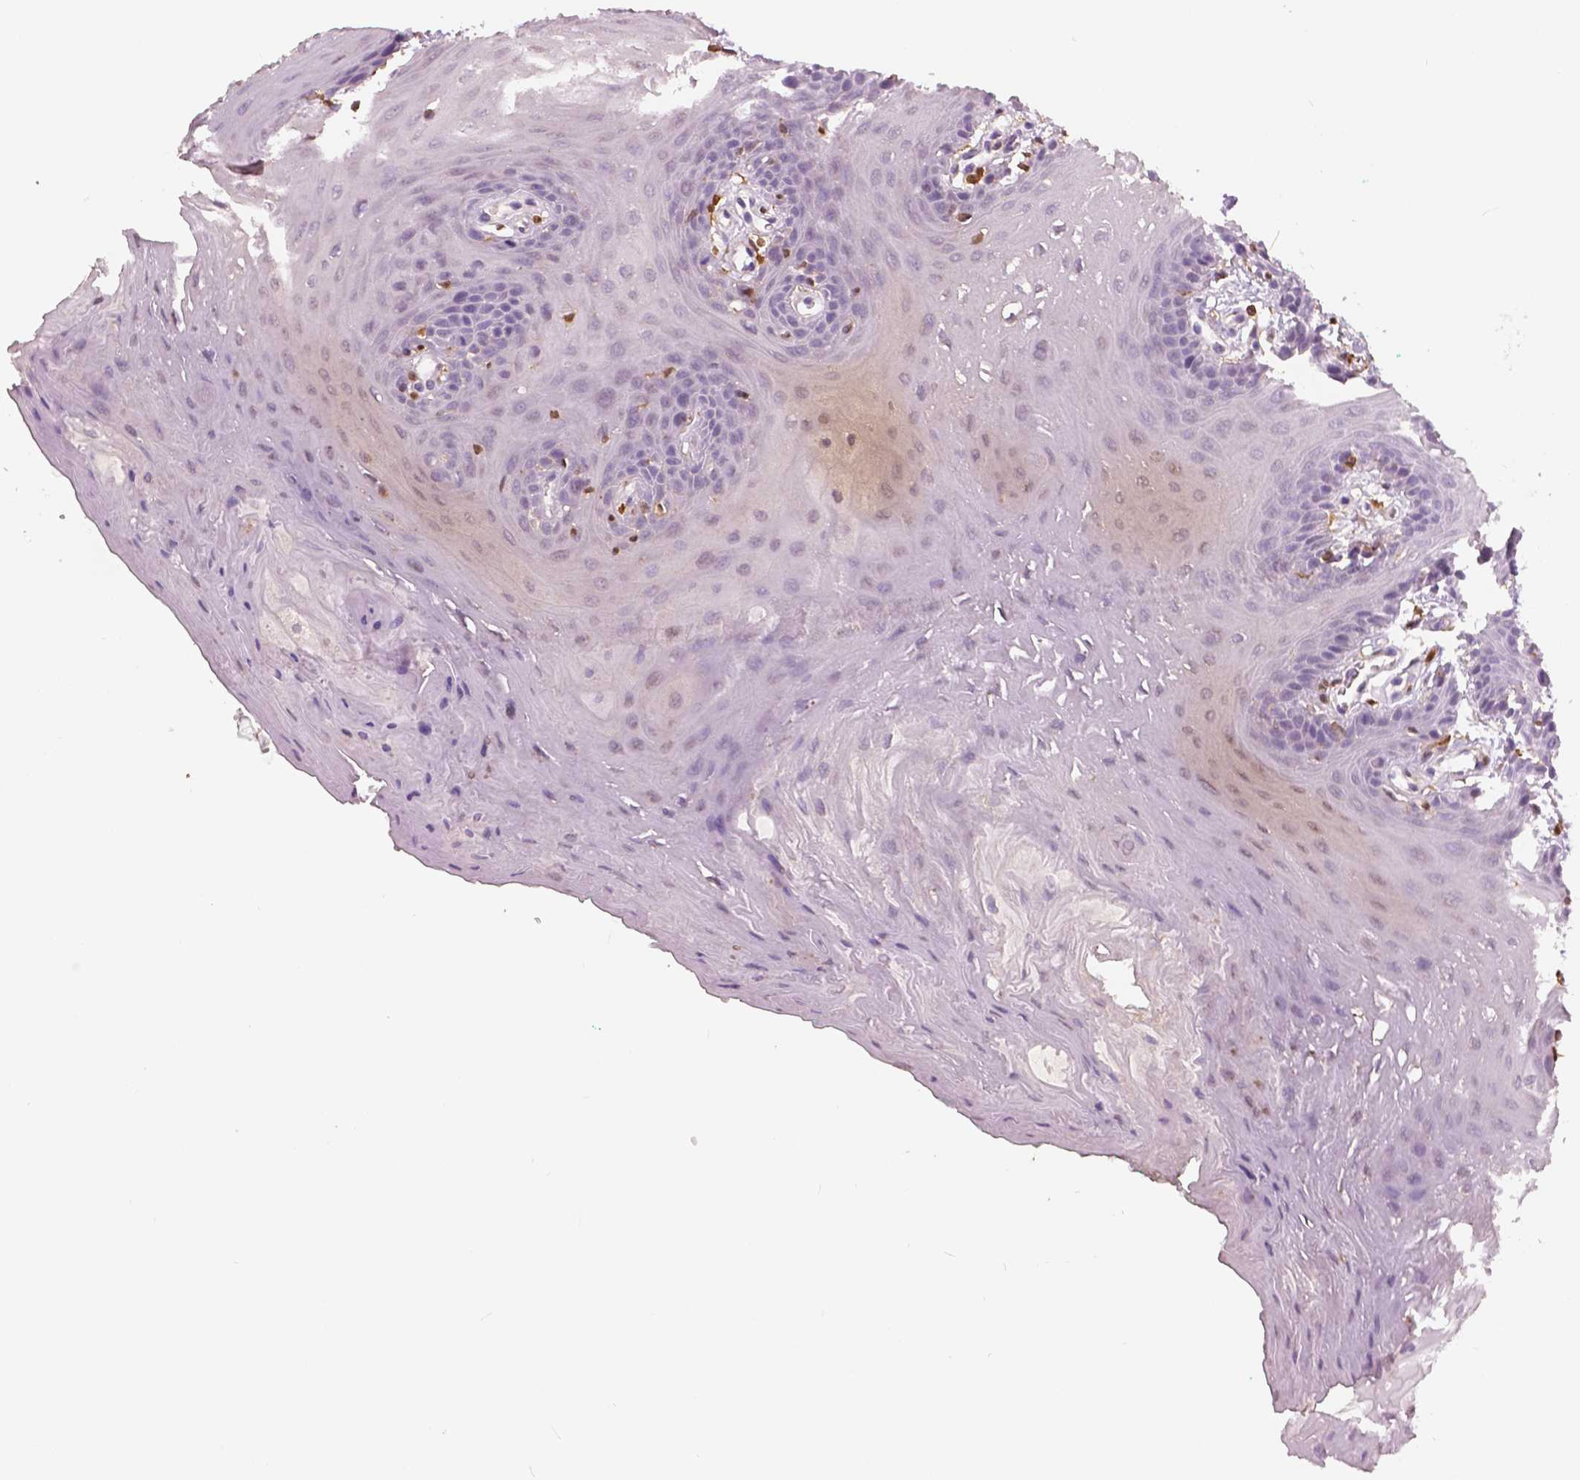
{"staining": {"intensity": "negative", "quantity": "none", "location": "none"}, "tissue": "oral mucosa", "cell_type": "Squamous epithelial cells", "image_type": "normal", "snomed": [{"axis": "morphology", "description": "Normal tissue, NOS"}, {"axis": "morphology", "description": "Squamous cell carcinoma, NOS"}, {"axis": "topography", "description": "Oral tissue"}, {"axis": "topography", "description": "Head-Neck"}], "caption": "This is an immunohistochemistry photomicrograph of normal oral mucosa. There is no expression in squamous epithelial cells.", "gene": "S100A4", "patient": {"sex": "female", "age": 50}}